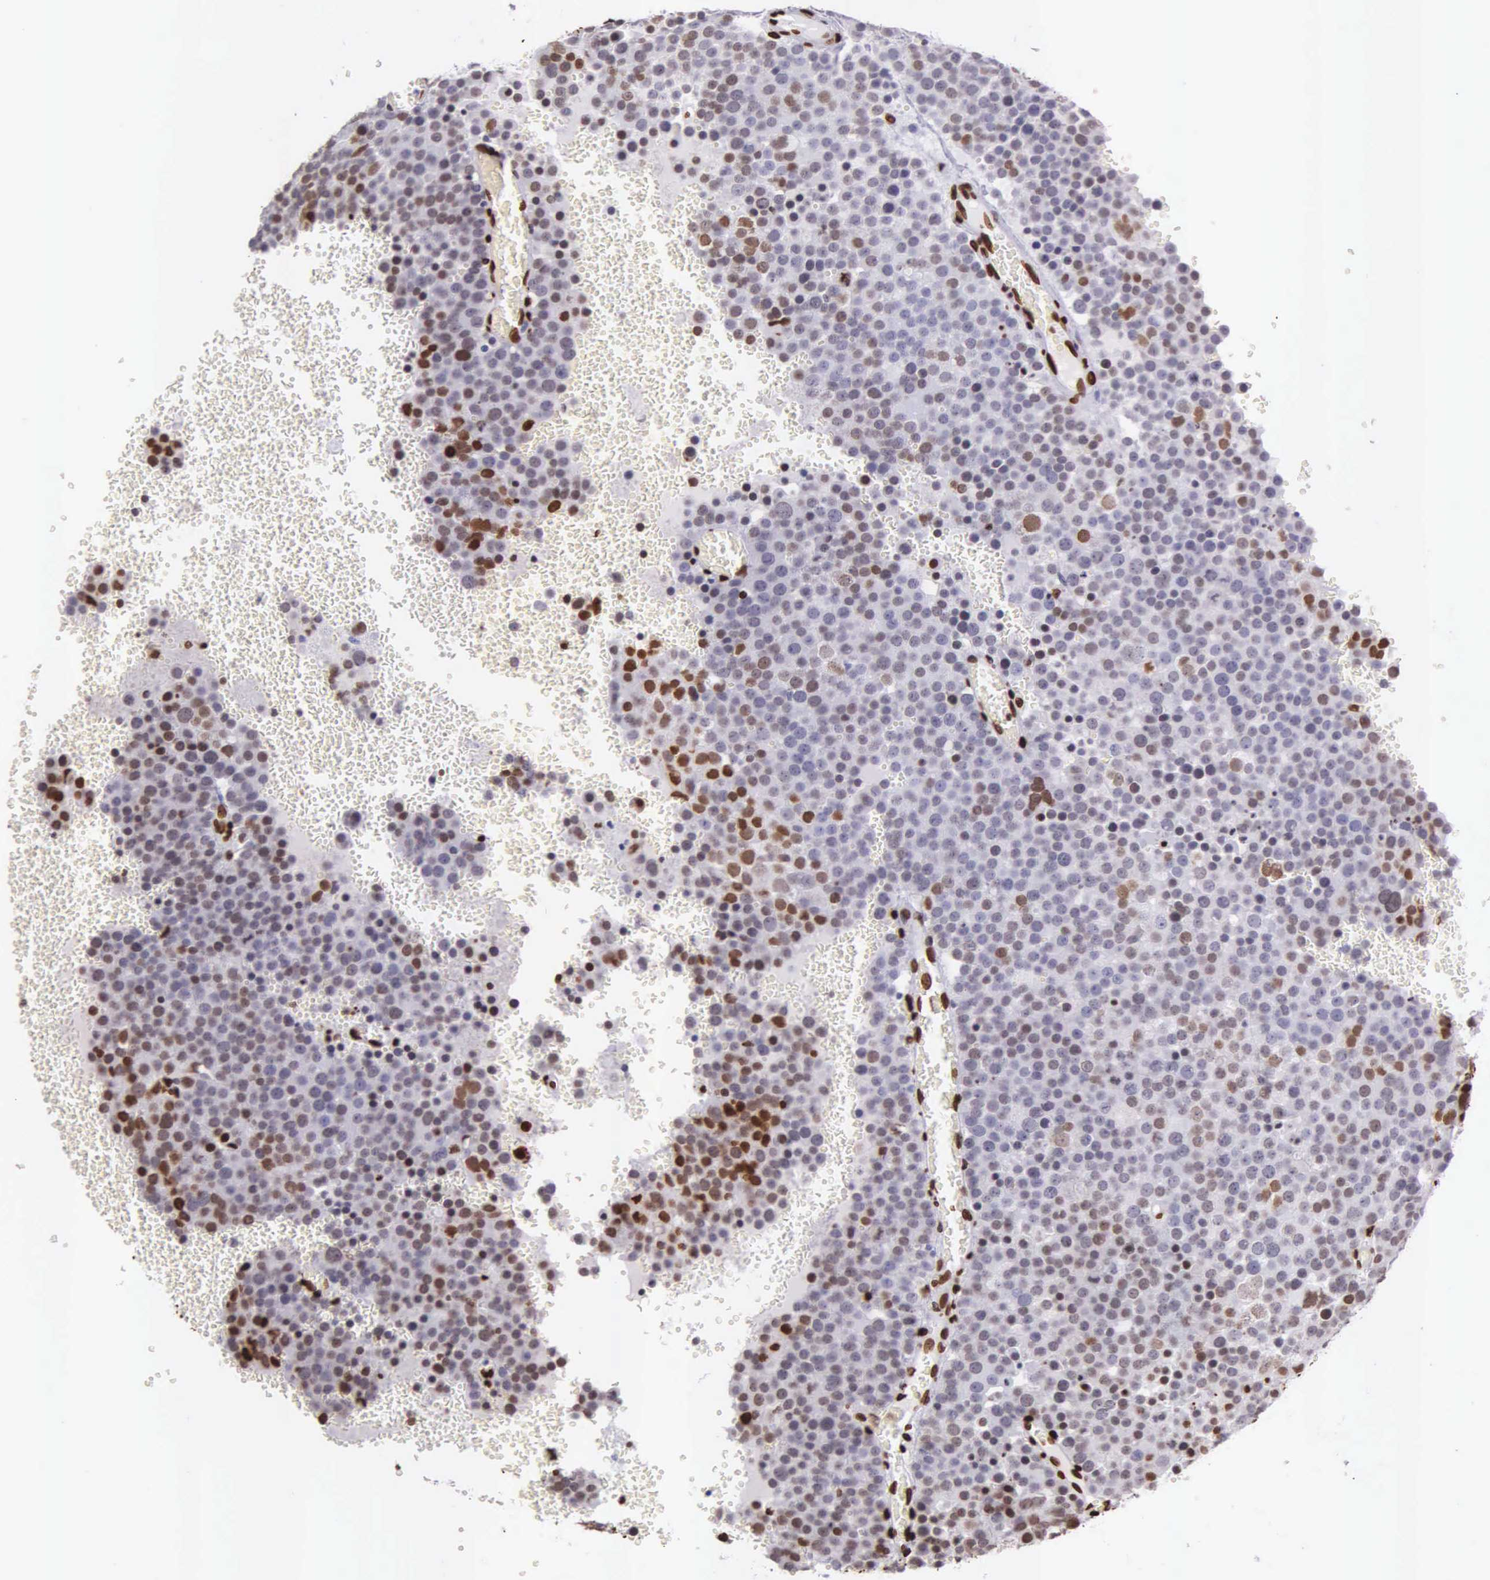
{"staining": {"intensity": "strong", "quantity": "<25%", "location": "nuclear"}, "tissue": "testis cancer", "cell_type": "Tumor cells", "image_type": "cancer", "snomed": [{"axis": "morphology", "description": "Seminoma, NOS"}, {"axis": "topography", "description": "Testis"}], "caption": "Seminoma (testis) tissue exhibits strong nuclear expression in approximately <25% of tumor cells", "gene": "H1-0", "patient": {"sex": "male", "age": 71}}